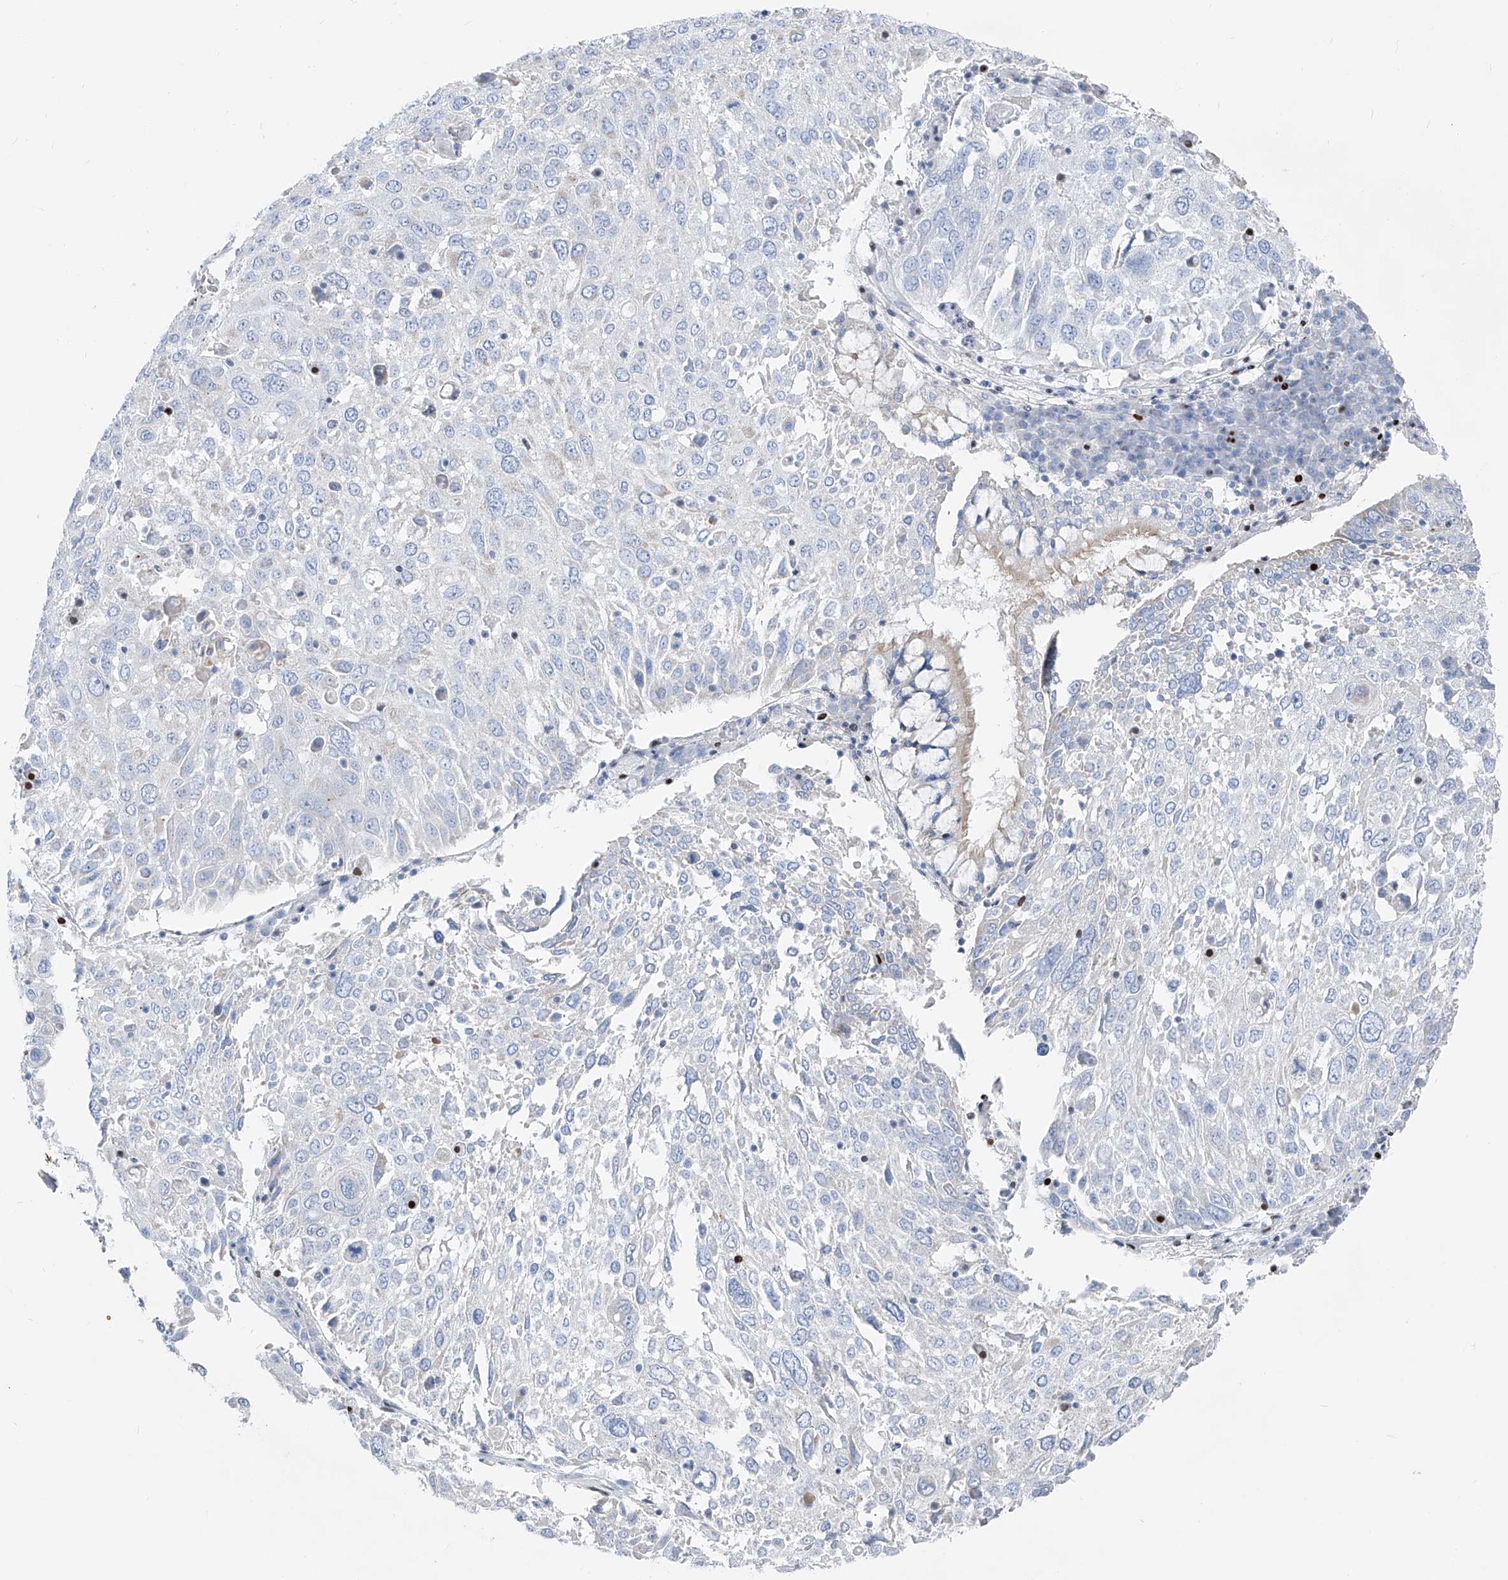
{"staining": {"intensity": "negative", "quantity": "none", "location": "none"}, "tissue": "lung cancer", "cell_type": "Tumor cells", "image_type": "cancer", "snomed": [{"axis": "morphology", "description": "Squamous cell carcinoma, NOS"}, {"axis": "topography", "description": "Lung"}], "caption": "Lung squamous cell carcinoma was stained to show a protein in brown. There is no significant positivity in tumor cells.", "gene": "FRS3", "patient": {"sex": "male", "age": 65}}